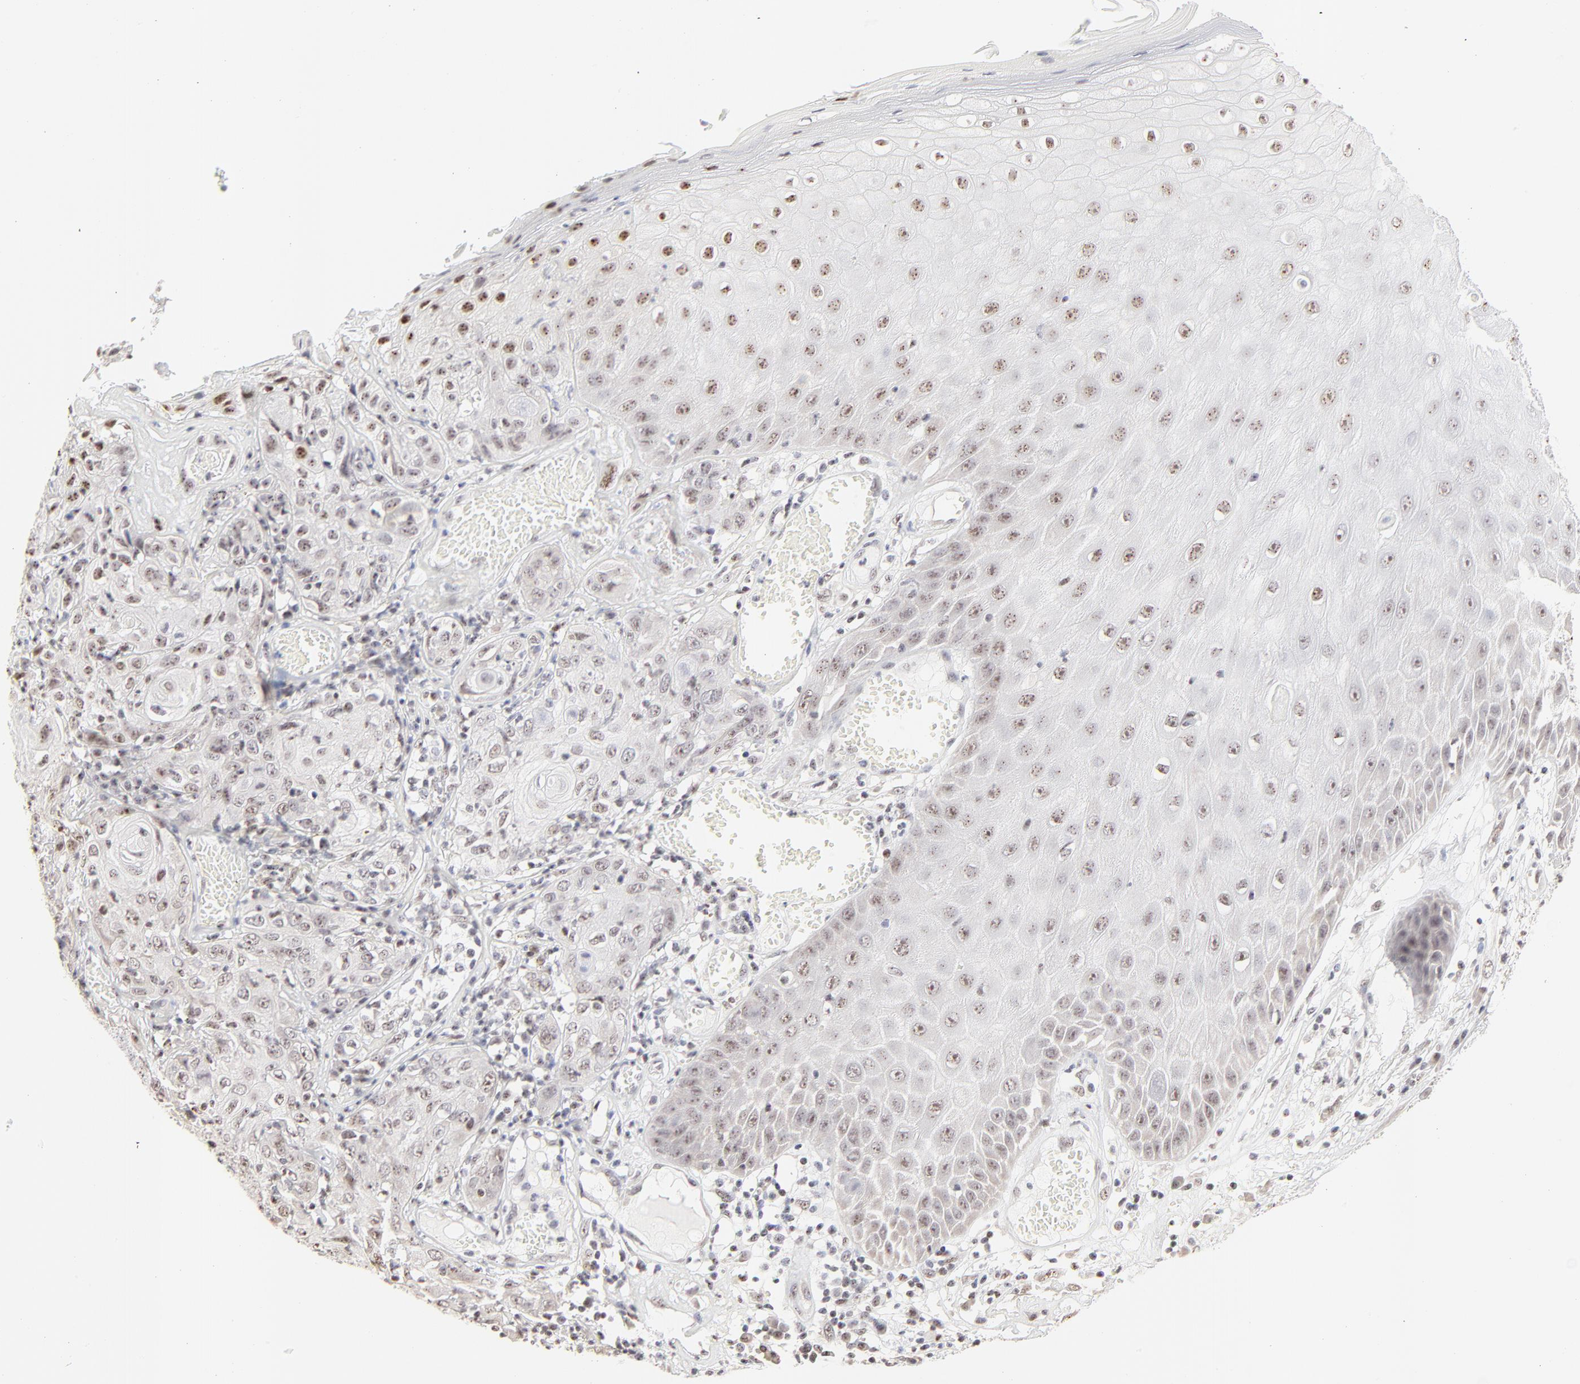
{"staining": {"intensity": "weak", "quantity": ">75%", "location": "nuclear"}, "tissue": "skin cancer", "cell_type": "Tumor cells", "image_type": "cancer", "snomed": [{"axis": "morphology", "description": "Squamous cell carcinoma, NOS"}, {"axis": "topography", "description": "Skin"}], "caption": "The immunohistochemical stain labels weak nuclear staining in tumor cells of skin cancer tissue. Immunohistochemistry (ihc) stains the protein of interest in brown and the nuclei are stained blue.", "gene": "NFIL3", "patient": {"sex": "male", "age": 65}}